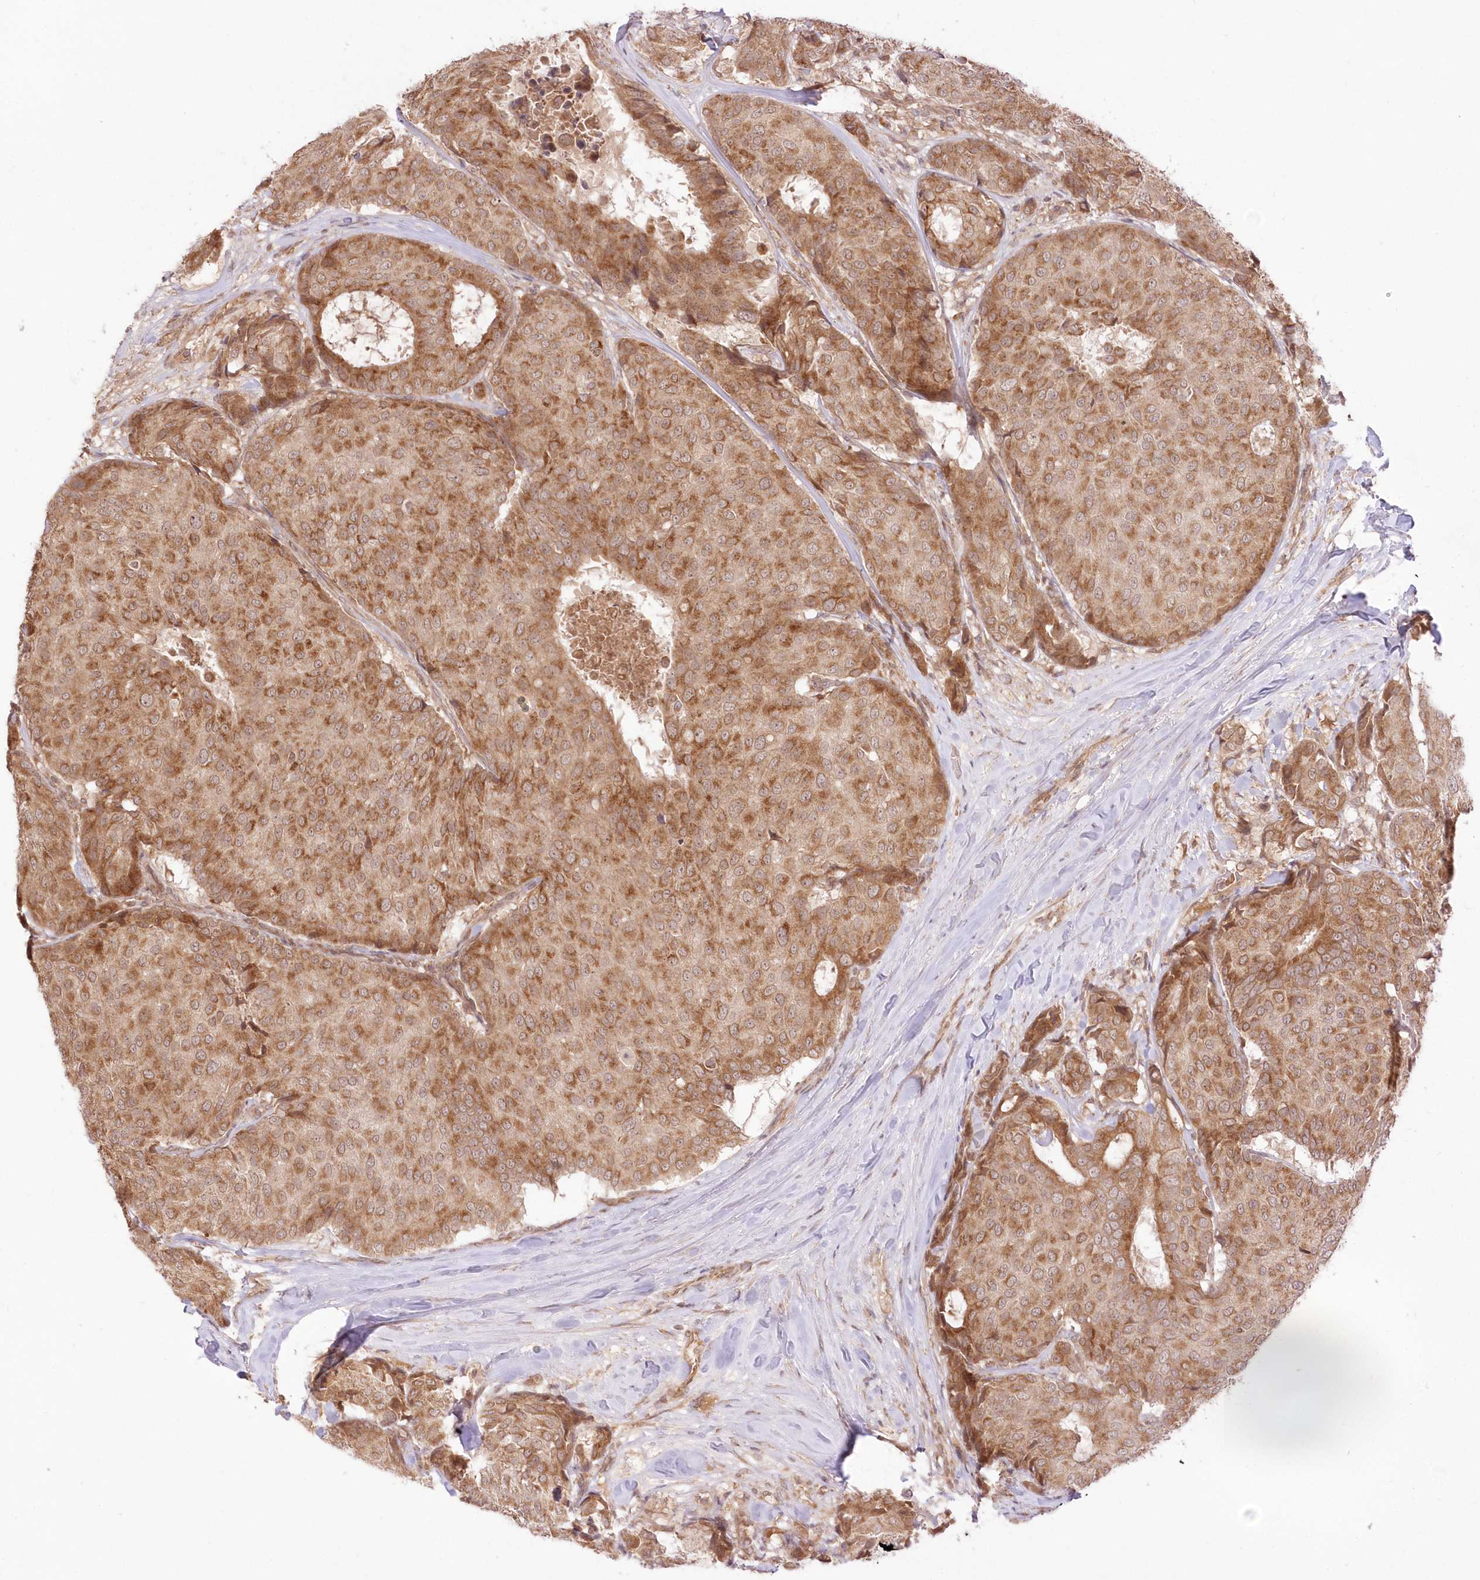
{"staining": {"intensity": "moderate", "quantity": ">75%", "location": "cytoplasmic/membranous"}, "tissue": "breast cancer", "cell_type": "Tumor cells", "image_type": "cancer", "snomed": [{"axis": "morphology", "description": "Duct carcinoma"}, {"axis": "topography", "description": "Breast"}], "caption": "Tumor cells display medium levels of moderate cytoplasmic/membranous positivity in approximately >75% of cells in breast infiltrating ductal carcinoma.", "gene": "MTMR3", "patient": {"sex": "female", "age": 75}}